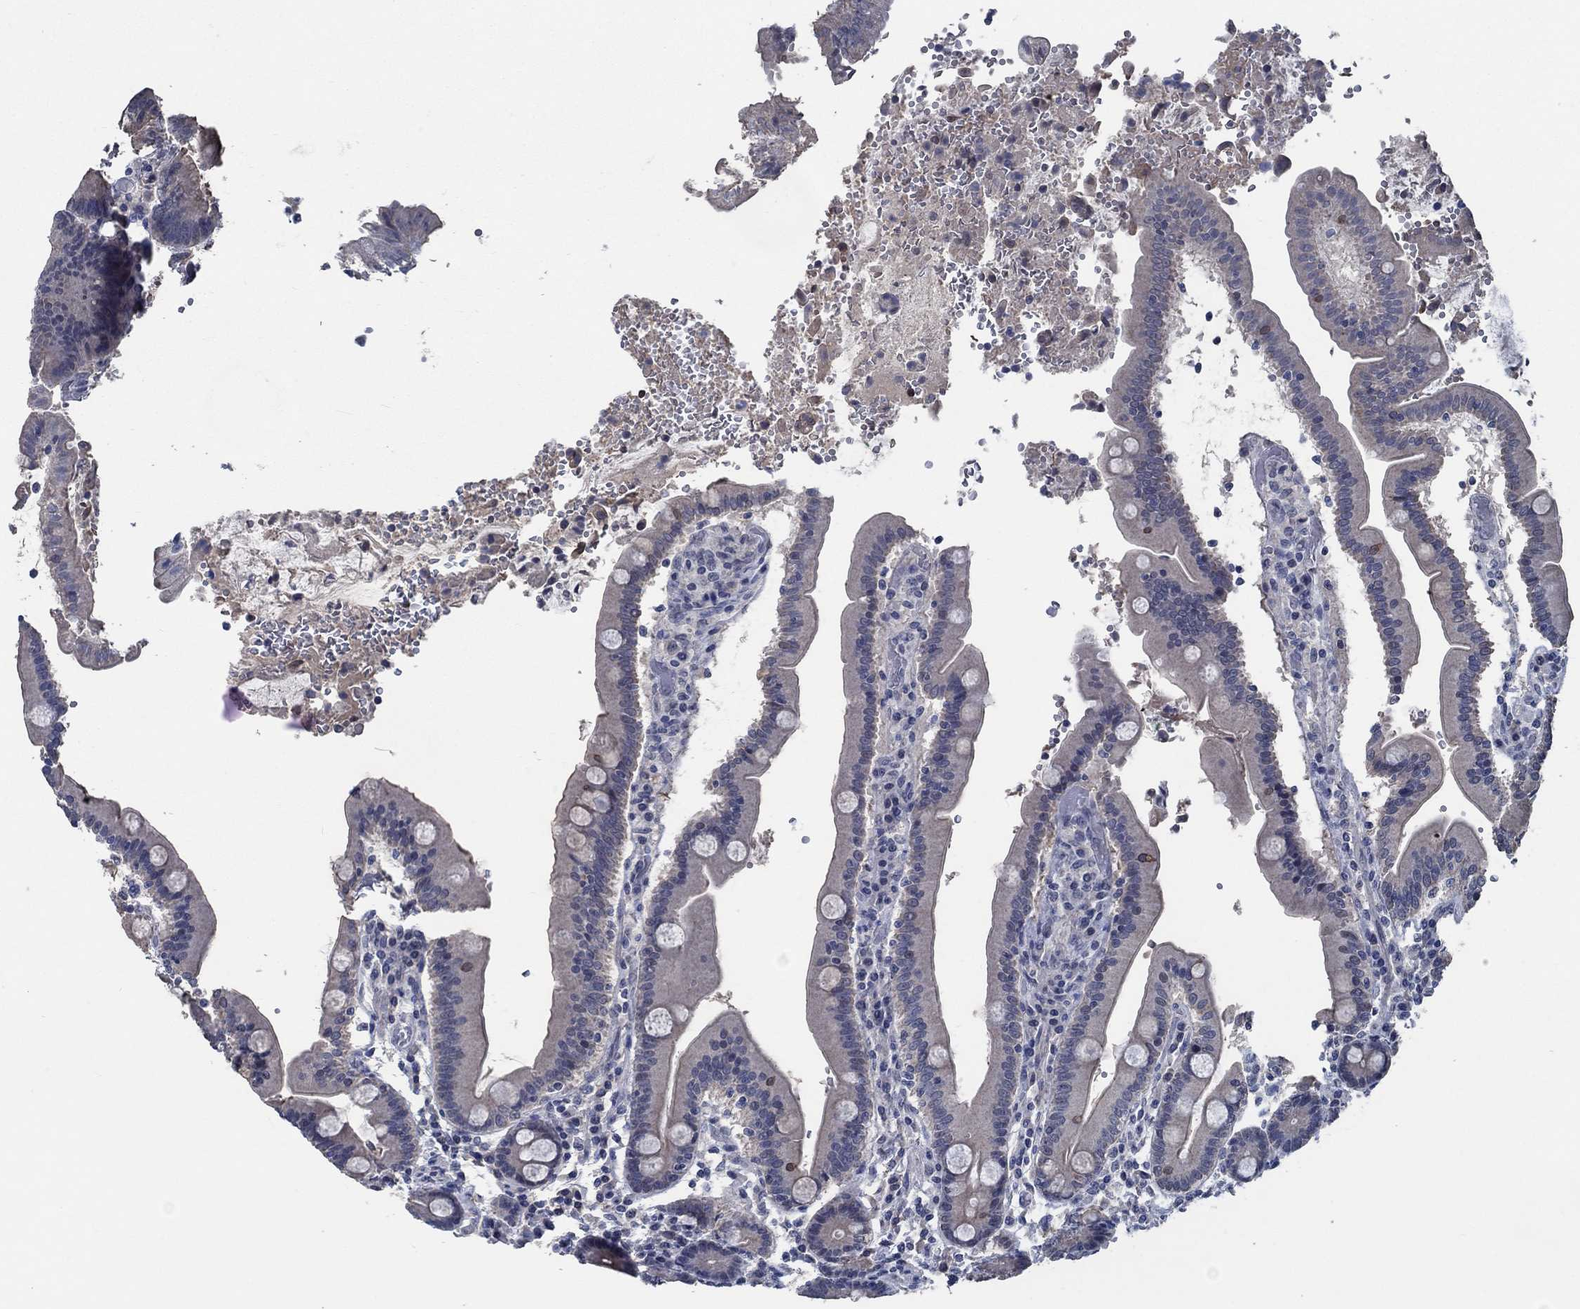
{"staining": {"intensity": "weak", "quantity": "<25%", "location": "cytoplasmic/membranous"}, "tissue": "duodenum", "cell_type": "Glandular cells", "image_type": "normal", "snomed": [{"axis": "morphology", "description": "Normal tissue, NOS"}, {"axis": "topography", "description": "Duodenum"}], "caption": "Protein analysis of benign duodenum reveals no significant expression in glandular cells. Nuclei are stained in blue.", "gene": "OBSCN", "patient": {"sex": "female", "age": 62}}